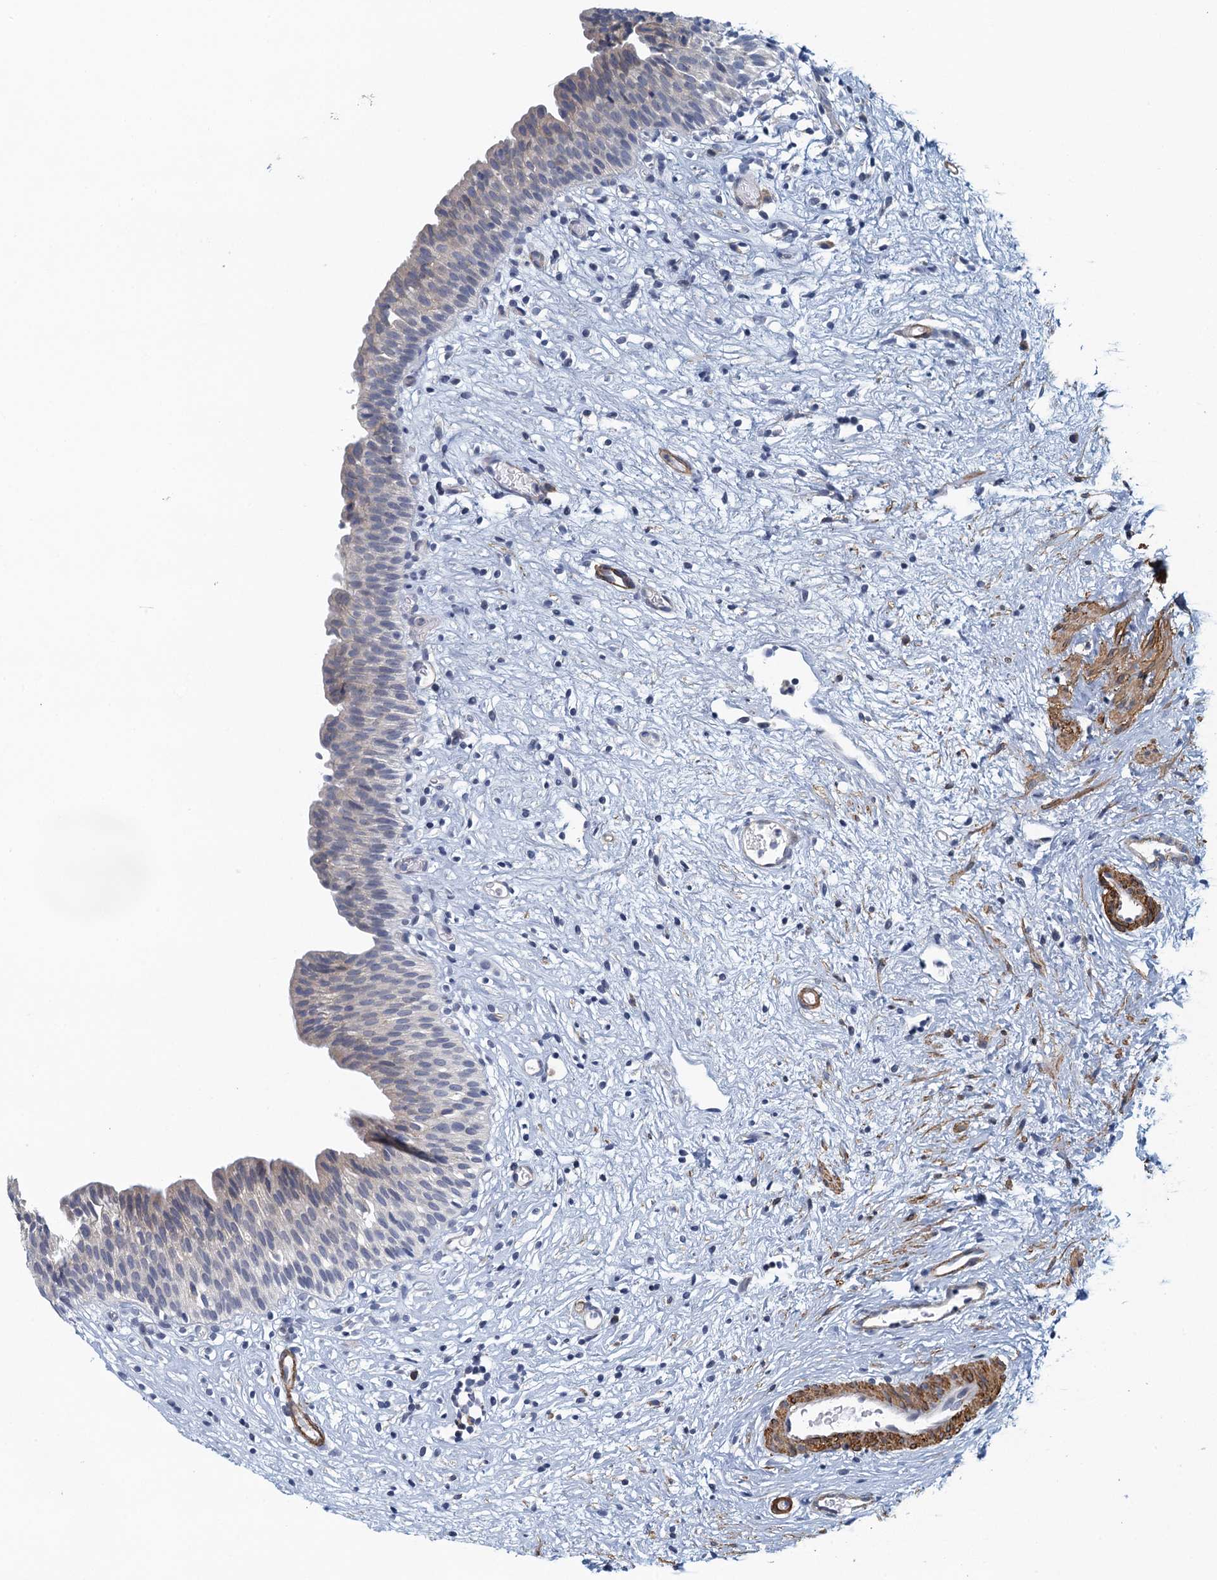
{"staining": {"intensity": "negative", "quantity": "none", "location": "none"}, "tissue": "urinary bladder", "cell_type": "Urothelial cells", "image_type": "normal", "snomed": [{"axis": "morphology", "description": "Transitional cell carcinoma in-situ"}, {"axis": "topography", "description": "Urinary bladder"}], "caption": "A histopathology image of urinary bladder stained for a protein displays no brown staining in urothelial cells. The staining was performed using DAB to visualize the protein expression in brown, while the nuclei were stained in blue with hematoxylin (Magnification: 20x).", "gene": "ALG2", "patient": {"sex": "male", "age": 74}}